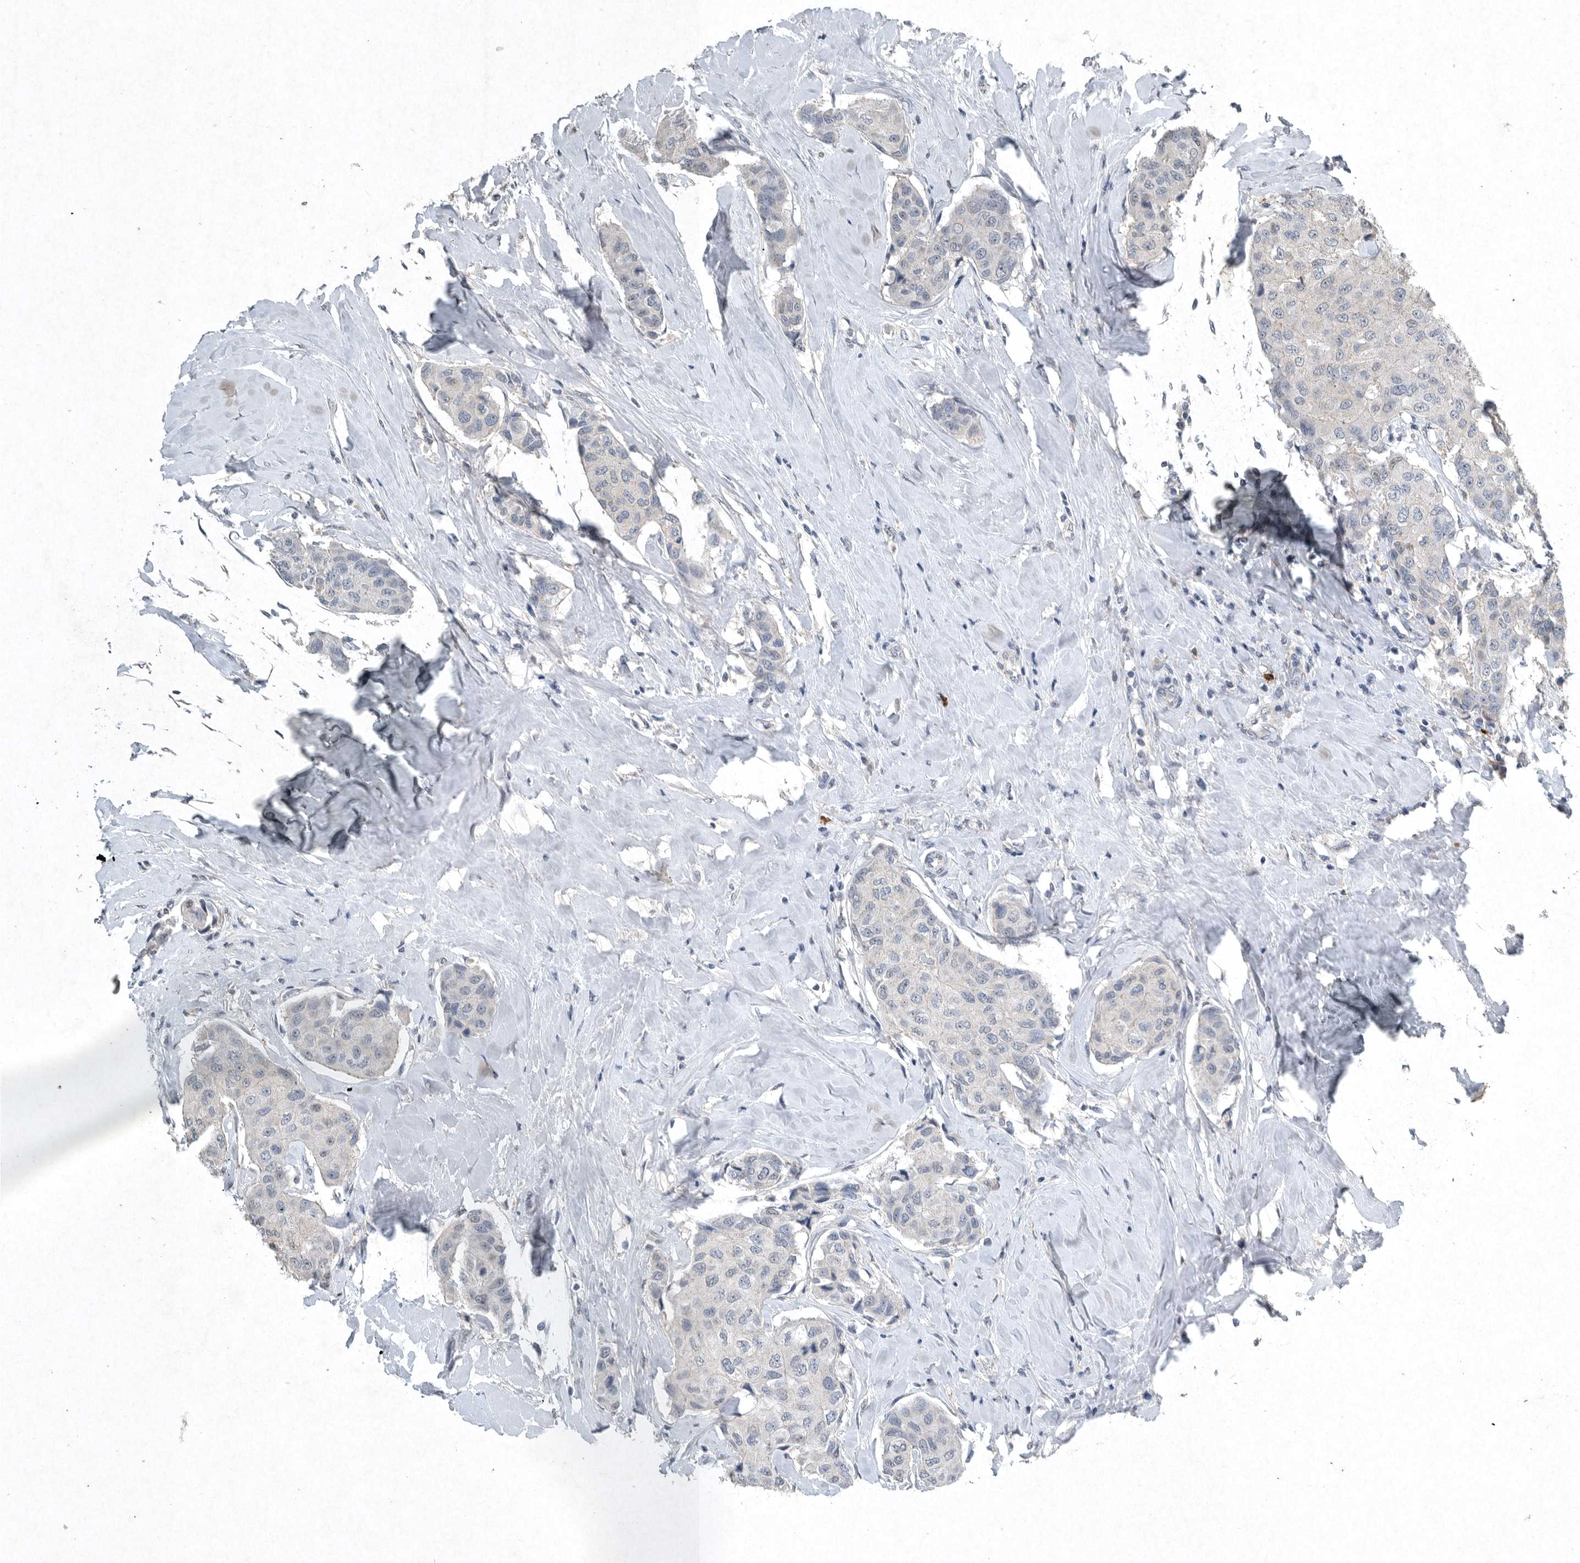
{"staining": {"intensity": "negative", "quantity": "none", "location": "none"}, "tissue": "breast cancer", "cell_type": "Tumor cells", "image_type": "cancer", "snomed": [{"axis": "morphology", "description": "Duct carcinoma"}, {"axis": "topography", "description": "Breast"}], "caption": "An immunohistochemistry micrograph of intraductal carcinoma (breast) is shown. There is no staining in tumor cells of intraductal carcinoma (breast).", "gene": "IL20", "patient": {"sex": "female", "age": 80}}